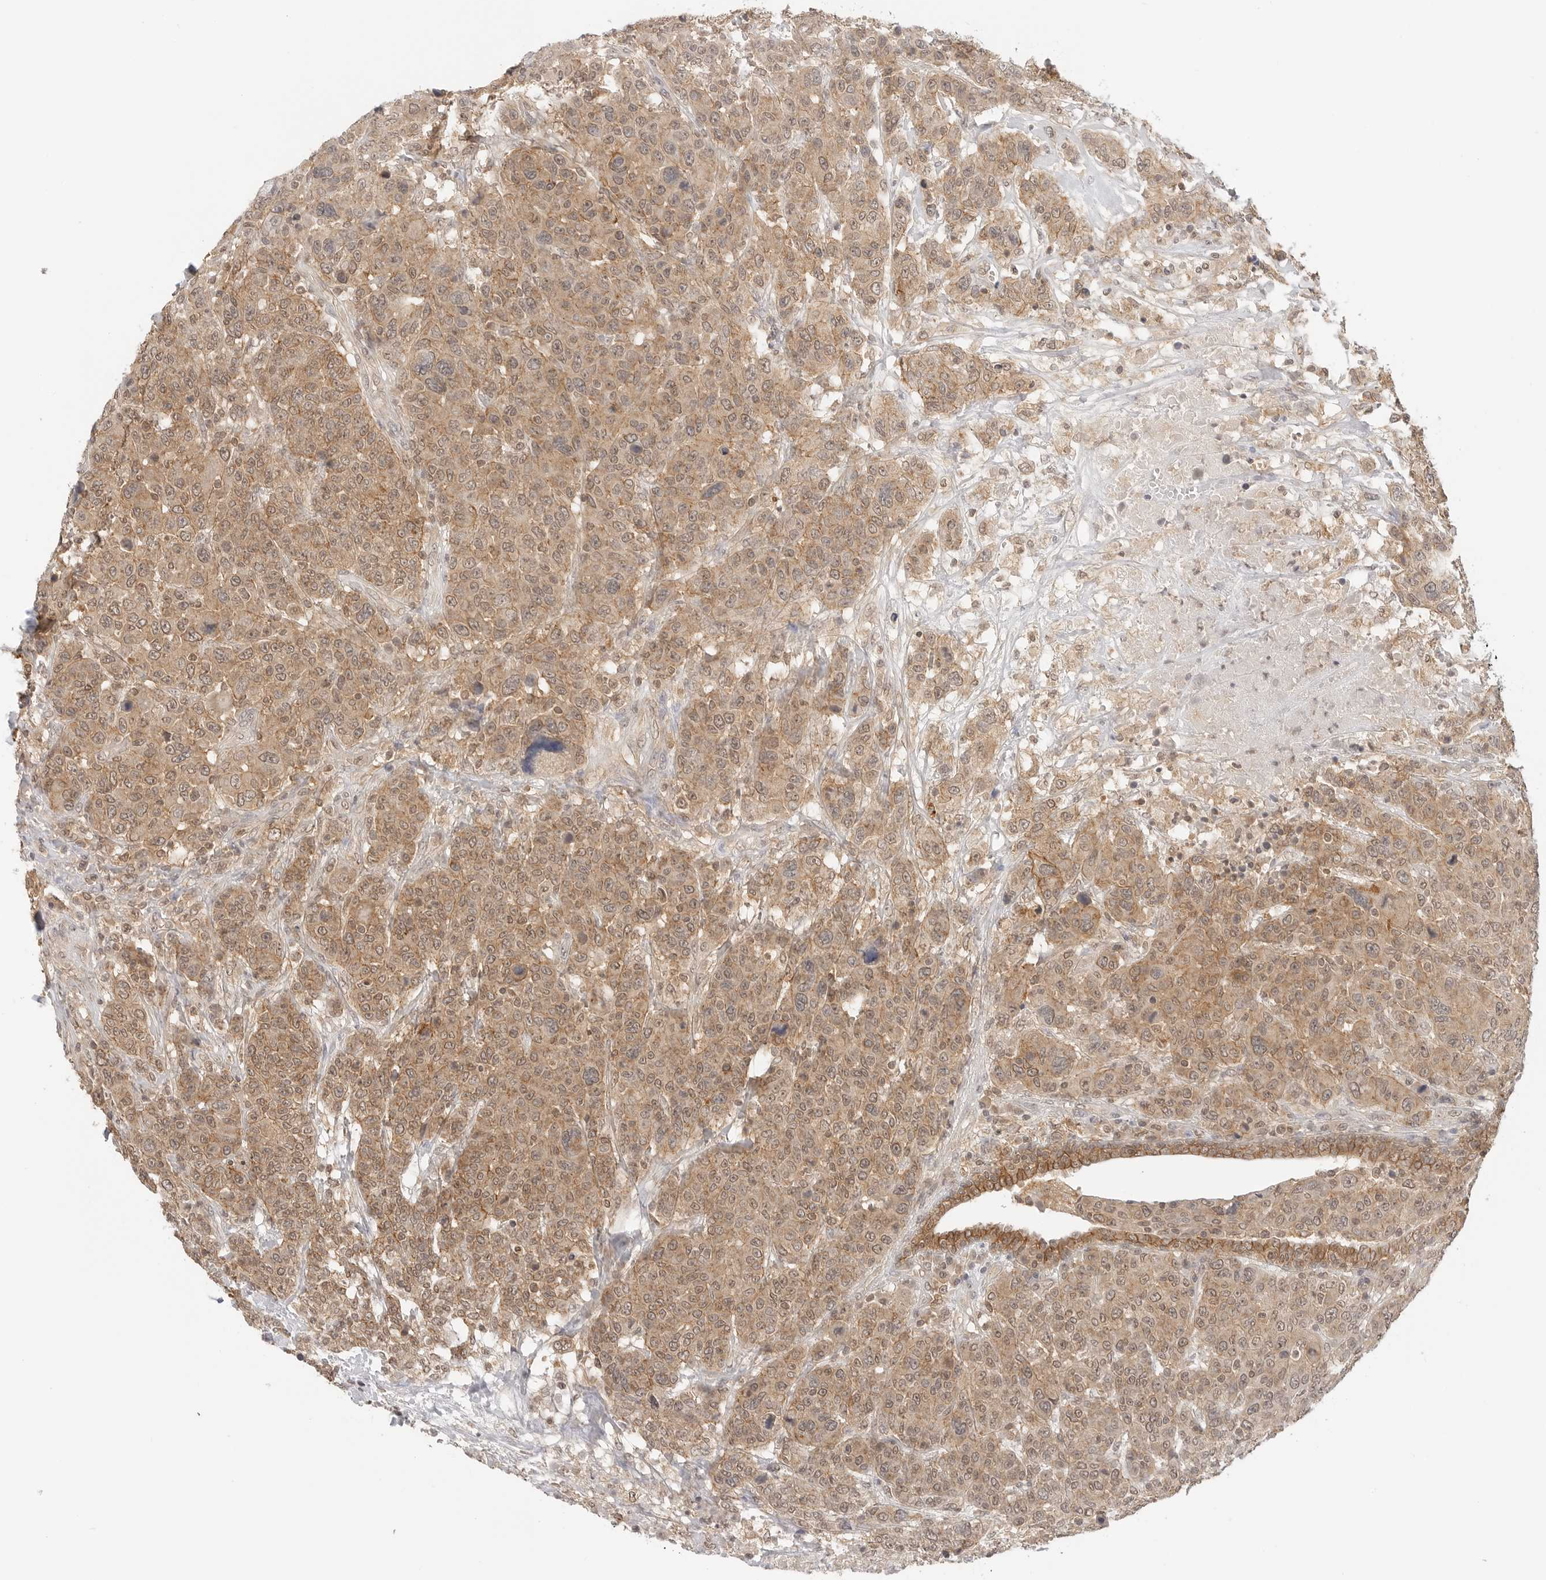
{"staining": {"intensity": "moderate", "quantity": ">75%", "location": "cytoplasmic/membranous"}, "tissue": "breast cancer", "cell_type": "Tumor cells", "image_type": "cancer", "snomed": [{"axis": "morphology", "description": "Duct carcinoma"}, {"axis": "topography", "description": "Breast"}], "caption": "High-power microscopy captured an IHC histopathology image of breast cancer, revealing moderate cytoplasmic/membranous expression in about >75% of tumor cells.", "gene": "EPHA1", "patient": {"sex": "female", "age": 37}}